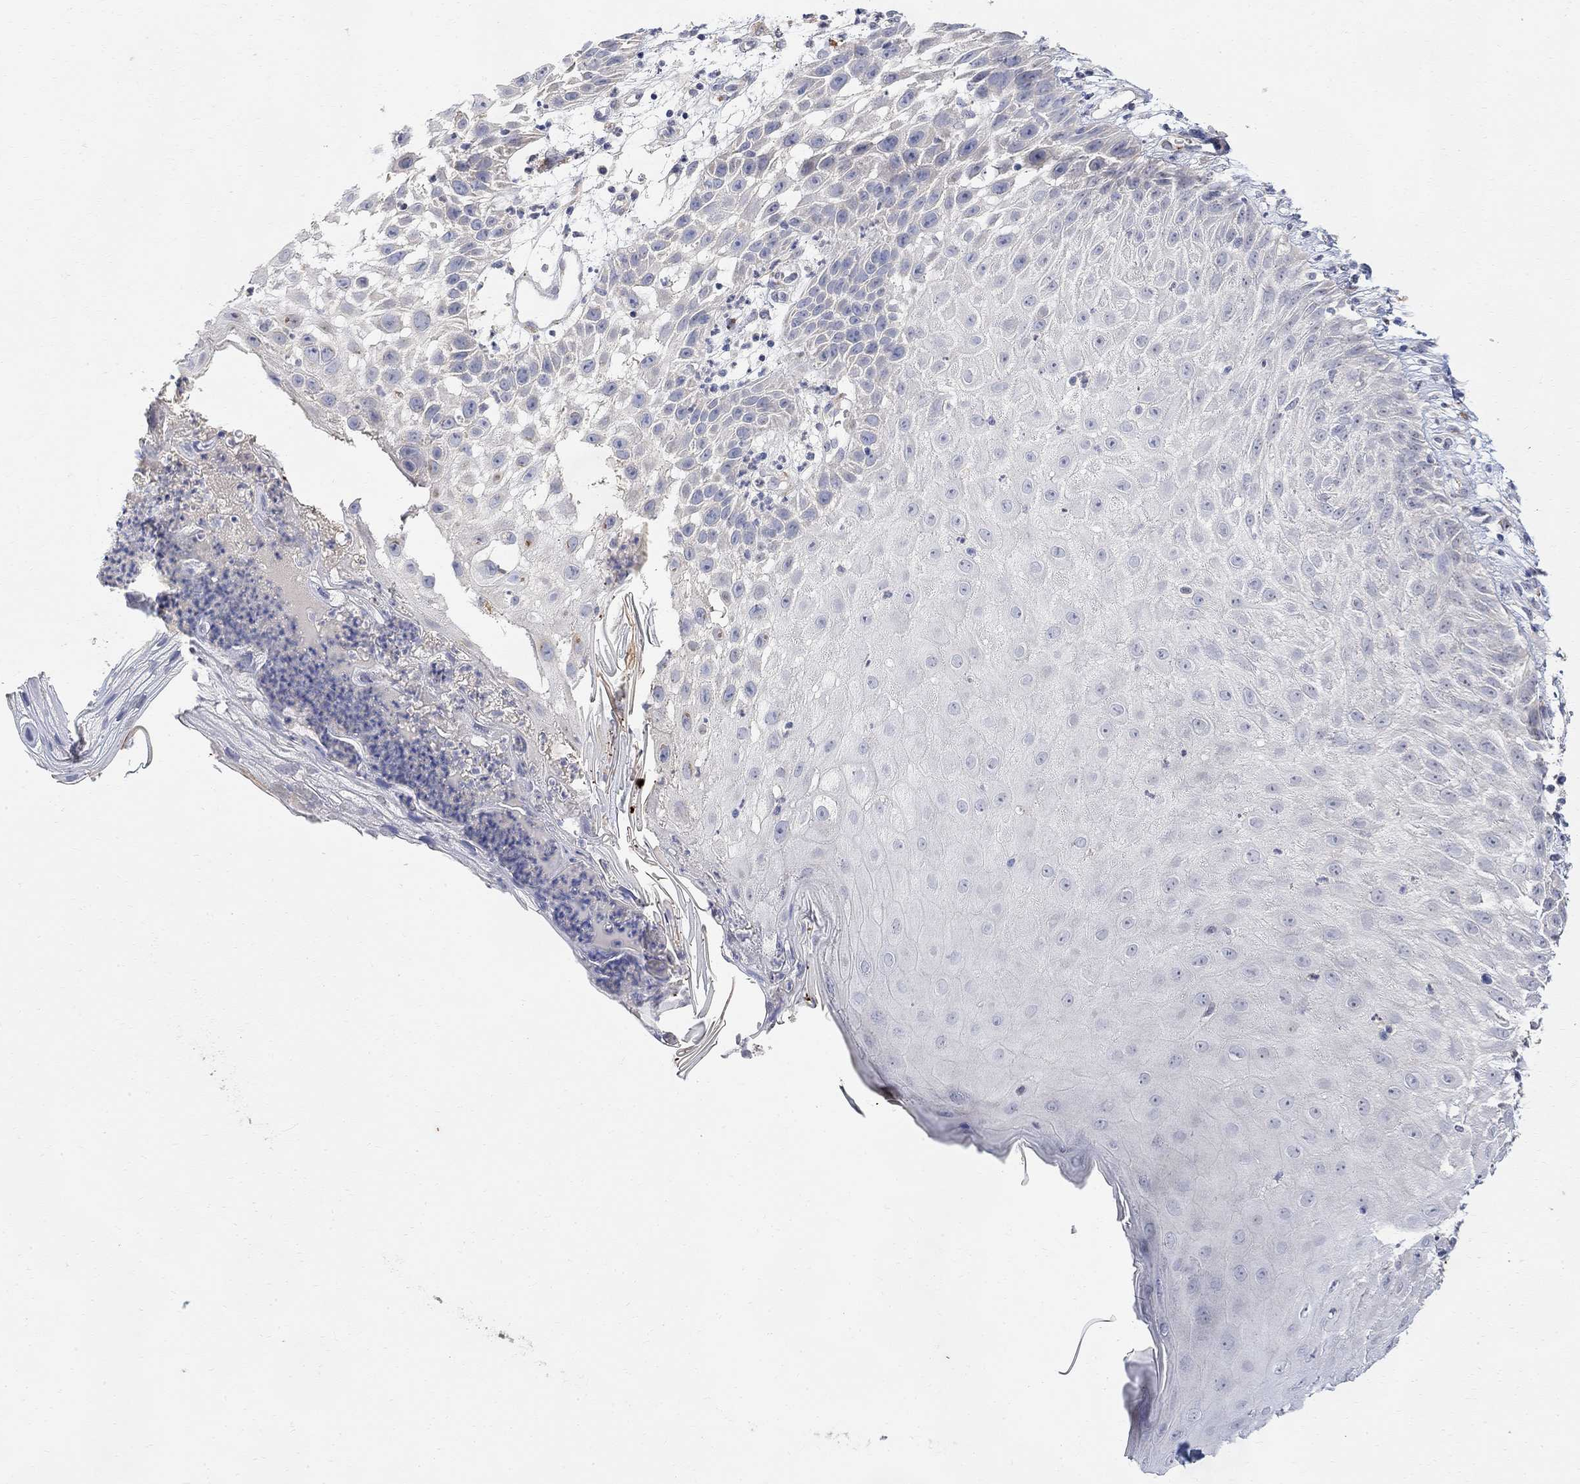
{"staining": {"intensity": "negative", "quantity": "none", "location": "none"}, "tissue": "skin cancer", "cell_type": "Tumor cells", "image_type": "cancer", "snomed": [{"axis": "morphology", "description": "Normal tissue, NOS"}, {"axis": "morphology", "description": "Squamous cell carcinoma, NOS"}, {"axis": "topography", "description": "Skin"}], "caption": "Skin cancer (squamous cell carcinoma) stained for a protein using IHC displays no positivity tumor cells.", "gene": "FNDC5", "patient": {"sex": "male", "age": 79}}